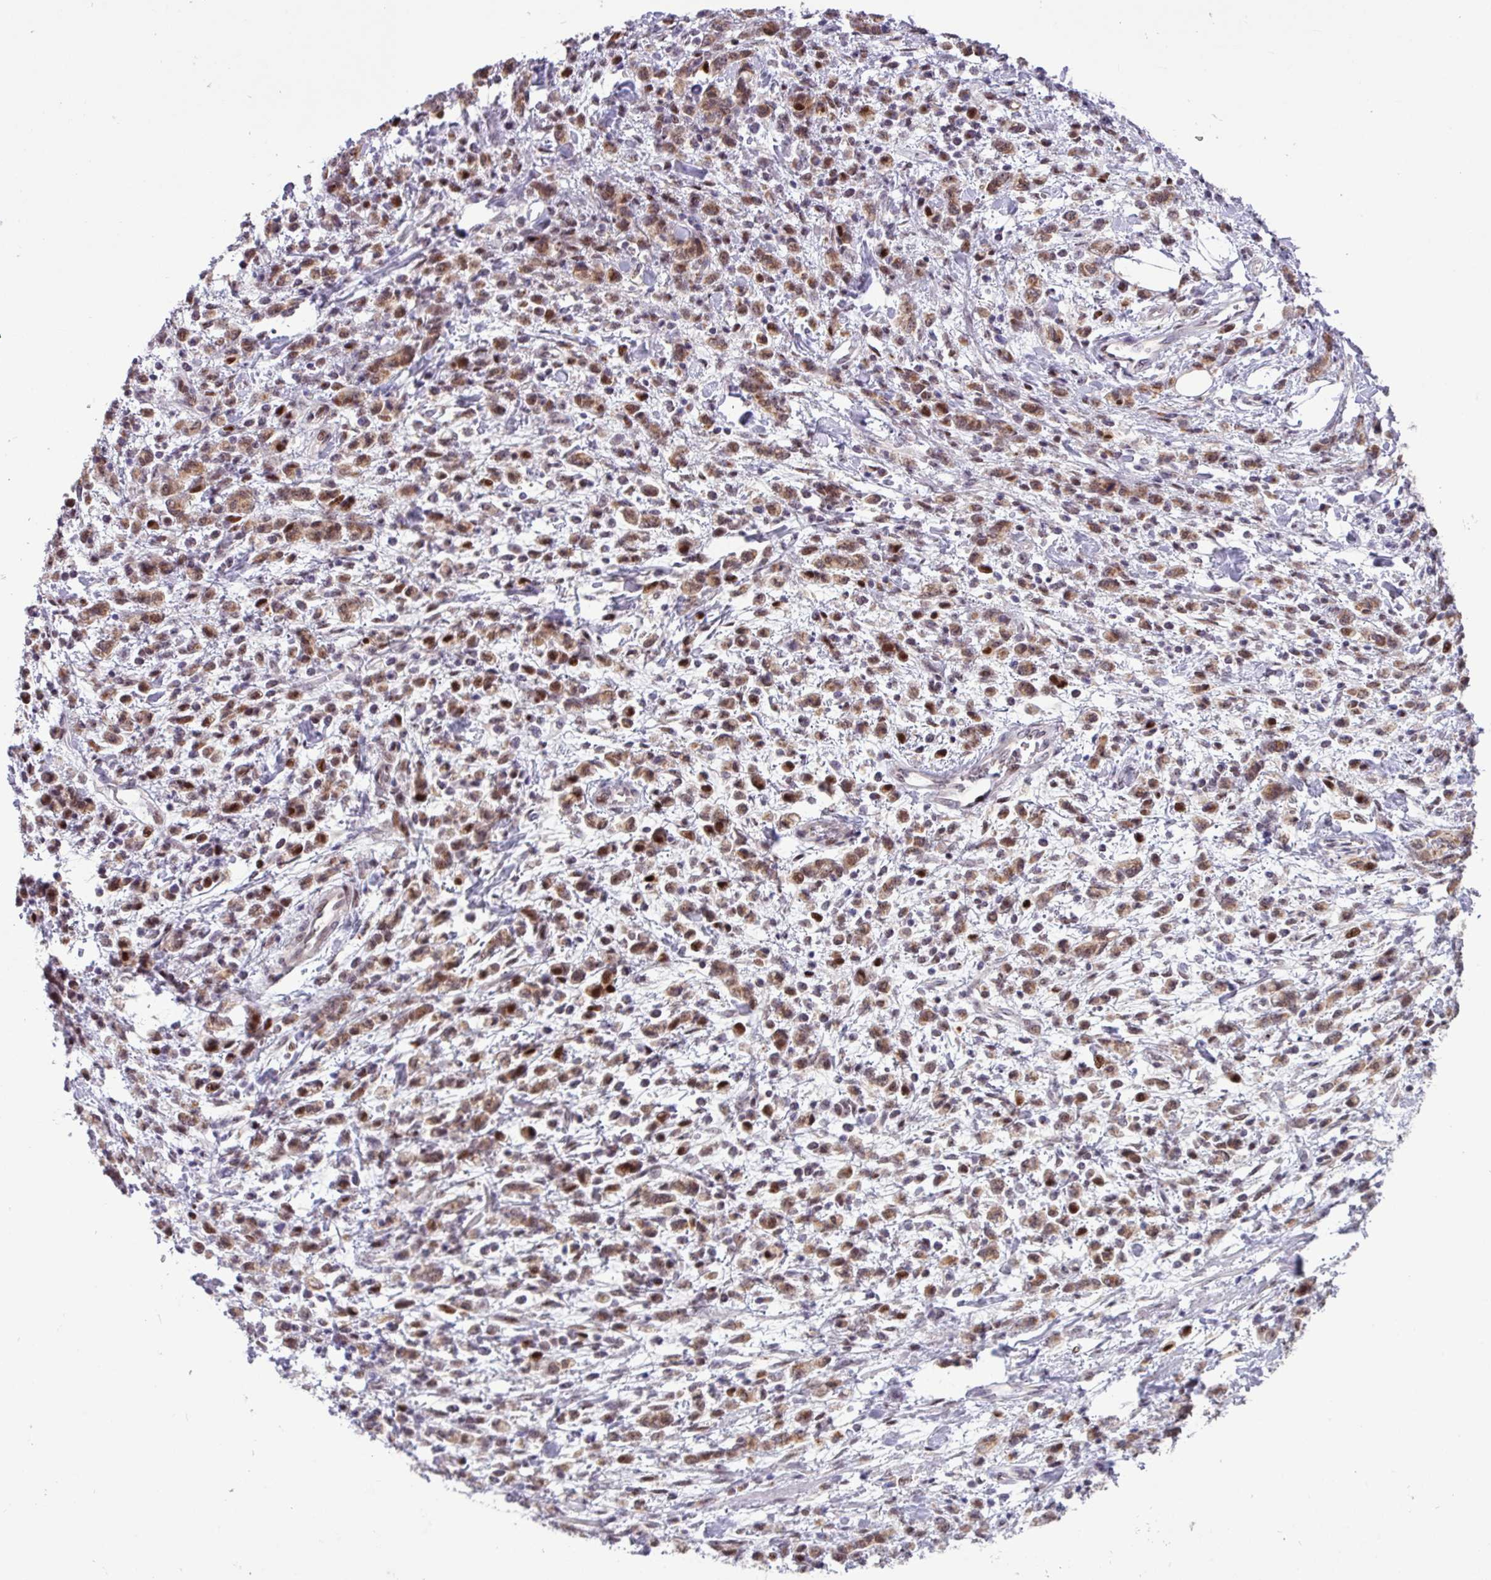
{"staining": {"intensity": "moderate", "quantity": ">75%", "location": "cytoplasmic/membranous,nuclear"}, "tissue": "stomach cancer", "cell_type": "Tumor cells", "image_type": "cancer", "snomed": [{"axis": "morphology", "description": "Adenocarcinoma, NOS"}, {"axis": "topography", "description": "Stomach"}], "caption": "Stomach cancer stained with immunohistochemistry reveals moderate cytoplasmic/membranous and nuclear positivity in approximately >75% of tumor cells.", "gene": "BRD3", "patient": {"sex": "male", "age": 77}}